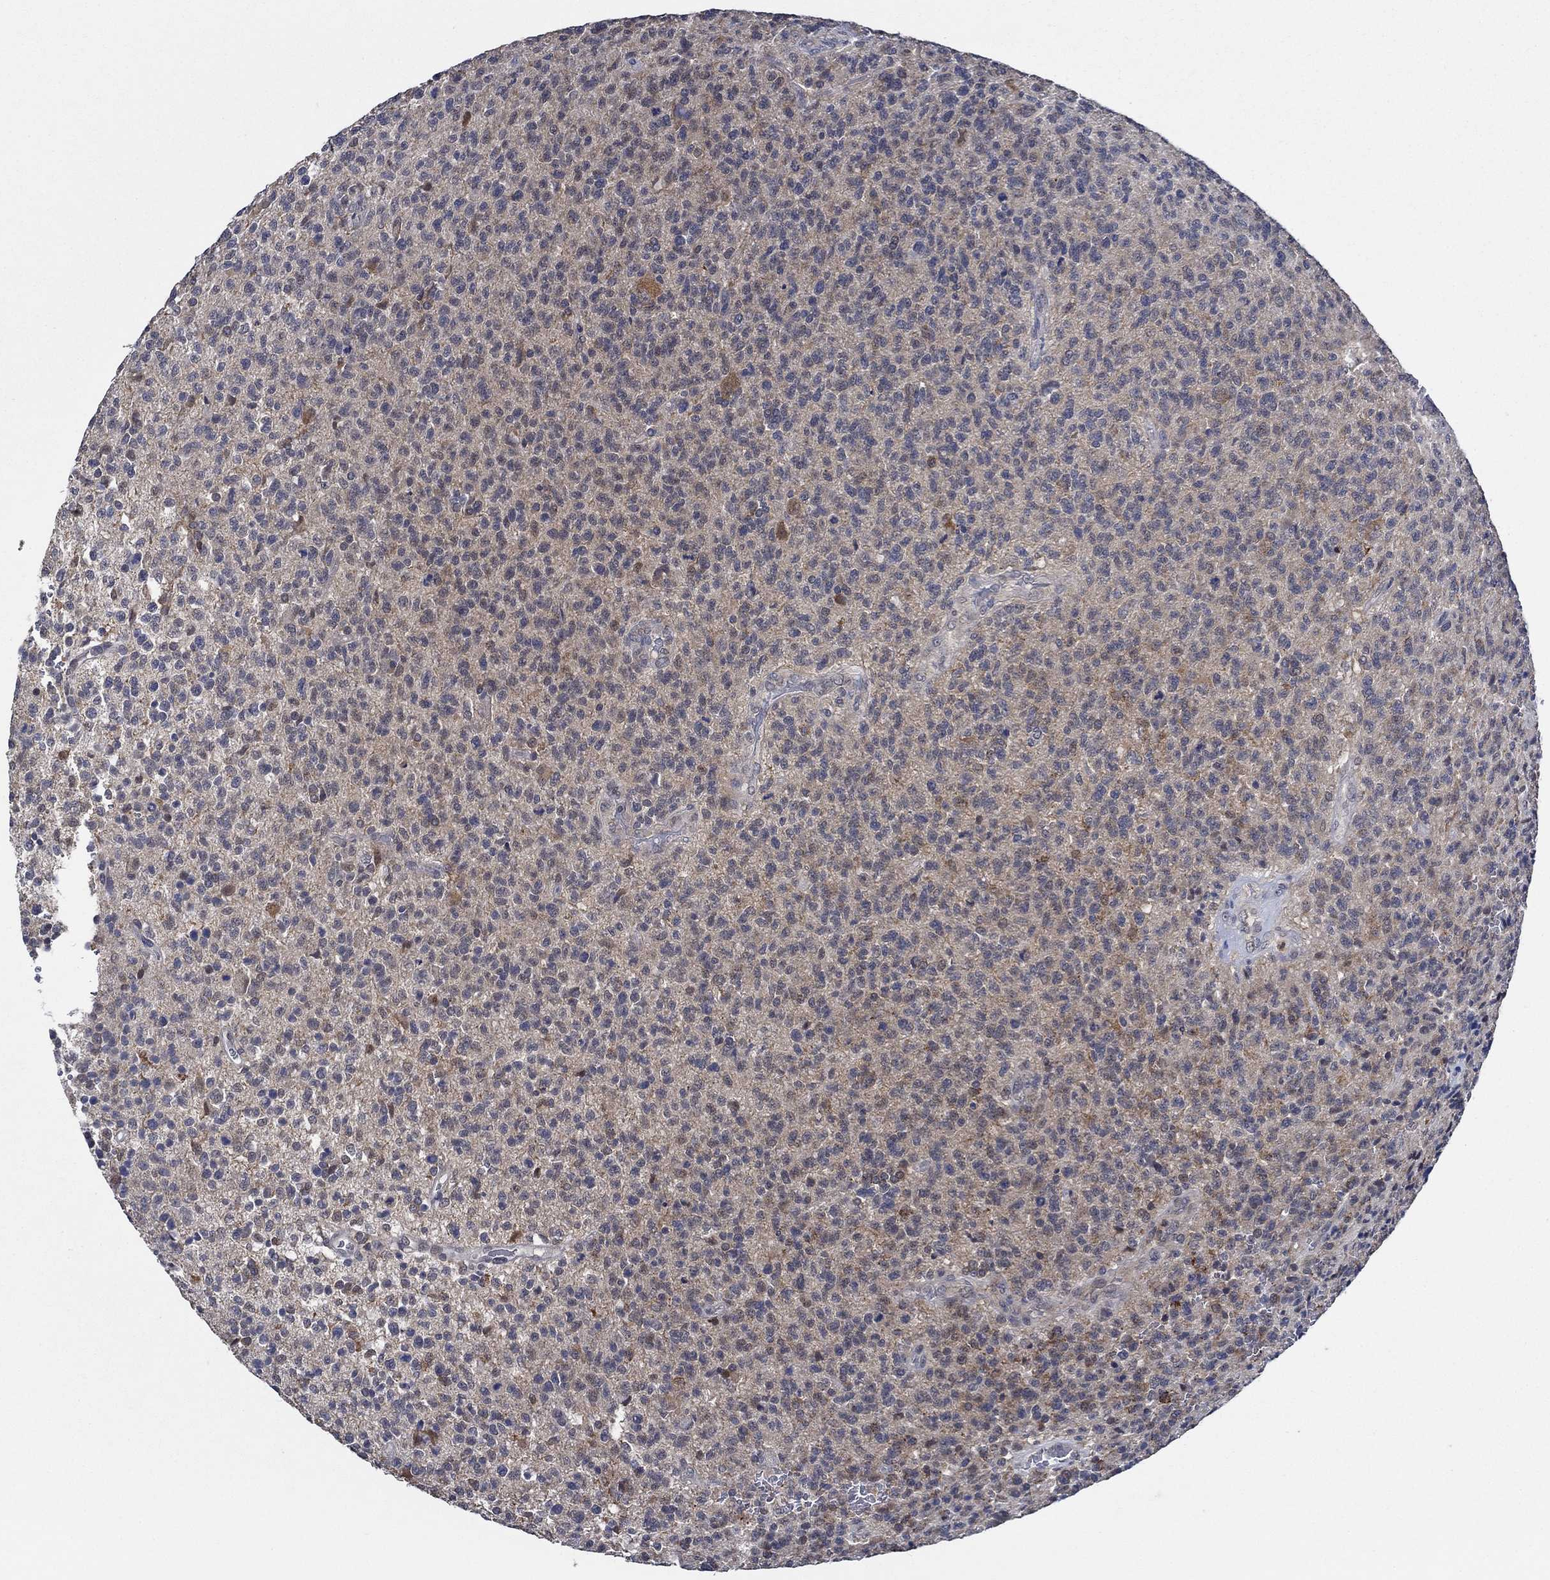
{"staining": {"intensity": "negative", "quantity": "none", "location": "none"}, "tissue": "glioma", "cell_type": "Tumor cells", "image_type": "cancer", "snomed": [{"axis": "morphology", "description": "Glioma, malignant, High grade"}, {"axis": "topography", "description": "Brain"}], "caption": "Immunohistochemistry (IHC) of glioma shows no staining in tumor cells. (Immunohistochemistry (IHC), brightfield microscopy, high magnification).", "gene": "DACT1", "patient": {"sex": "male", "age": 56}}